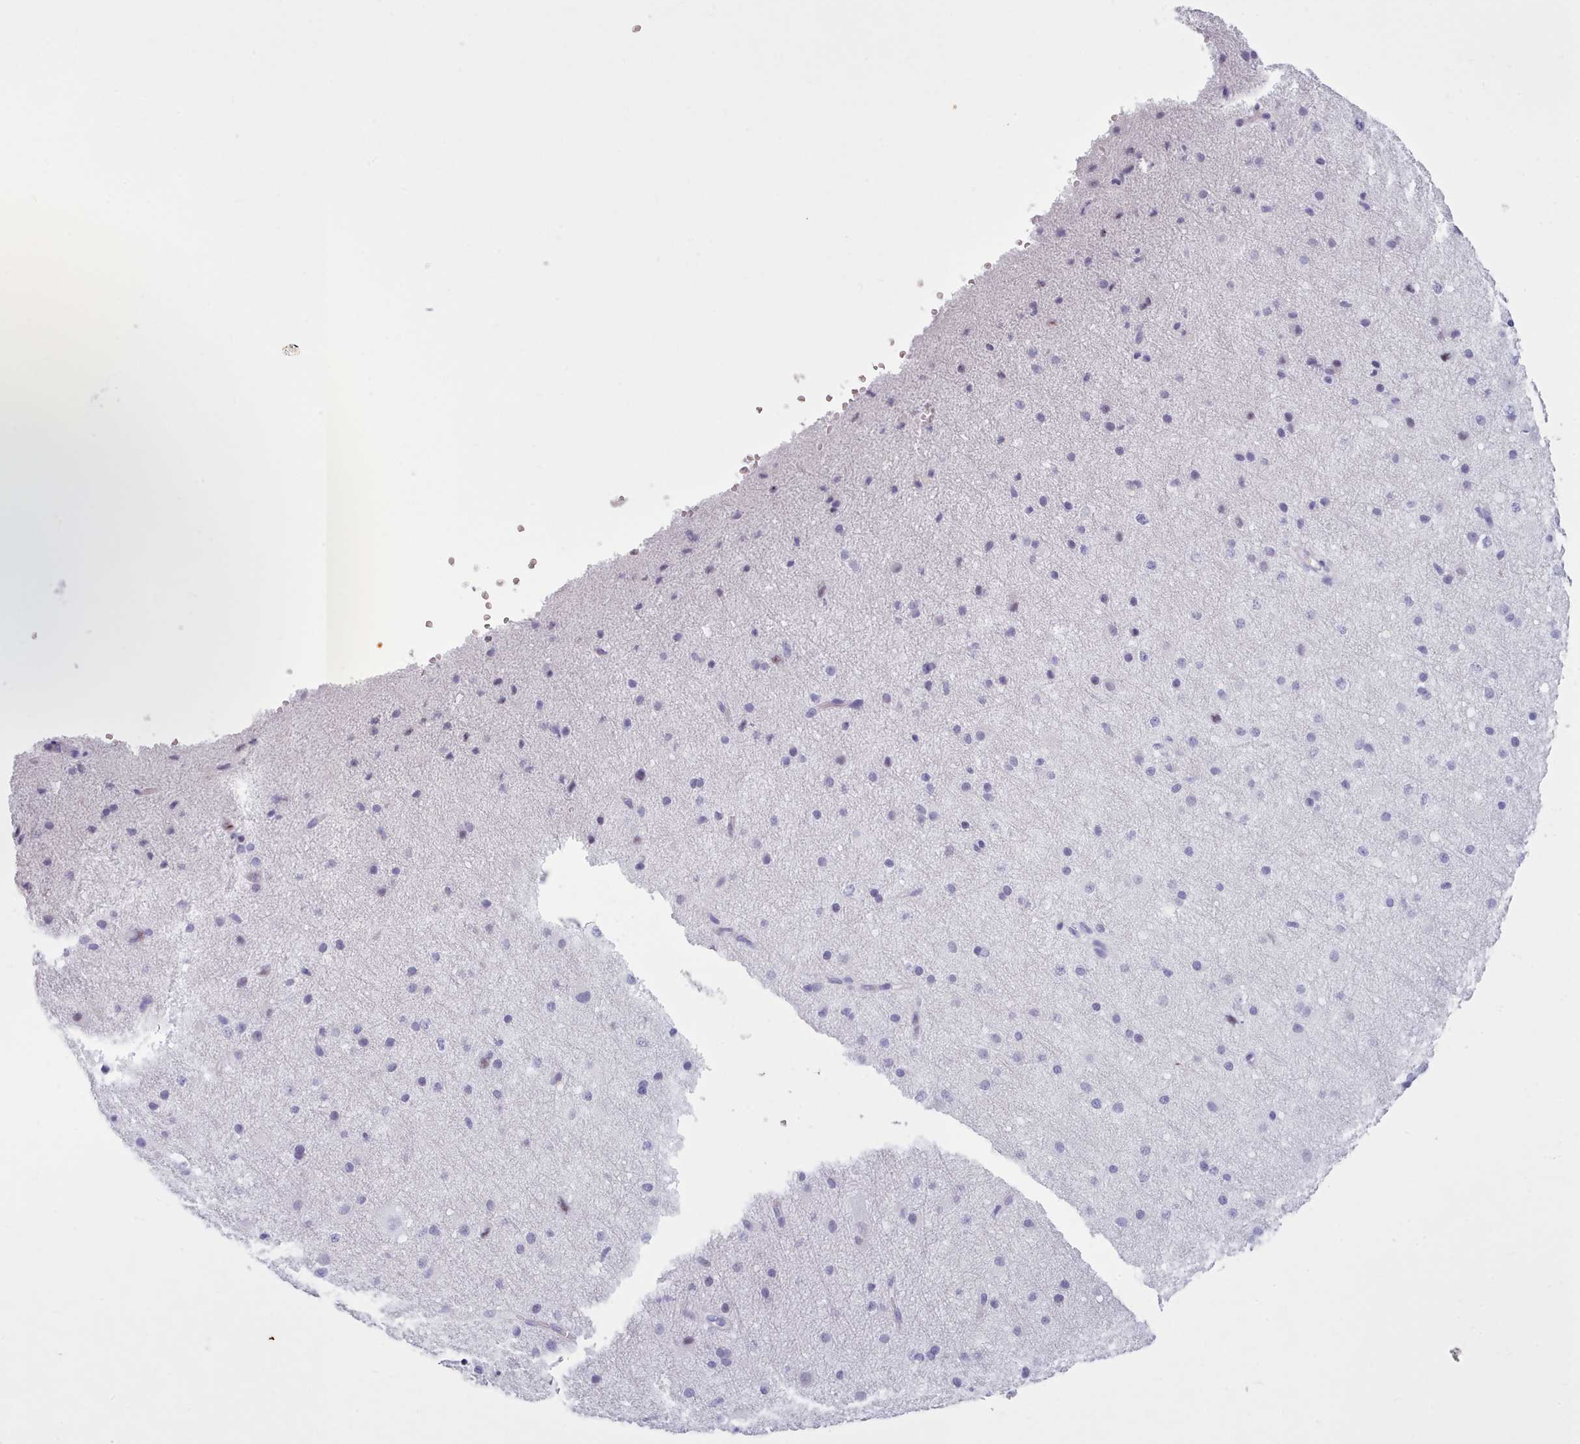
{"staining": {"intensity": "negative", "quantity": "none", "location": "none"}, "tissue": "cerebral cortex", "cell_type": "Endothelial cells", "image_type": "normal", "snomed": [{"axis": "morphology", "description": "Normal tissue, NOS"}, {"axis": "morphology", "description": "Developmental malformation"}, {"axis": "topography", "description": "Cerebral cortex"}], "caption": "The immunohistochemistry (IHC) photomicrograph has no significant positivity in endothelial cells of cerebral cortex. (DAB (3,3'-diaminobenzidine) IHC, high magnification).", "gene": "FBXO48", "patient": {"sex": "female", "age": 30}}